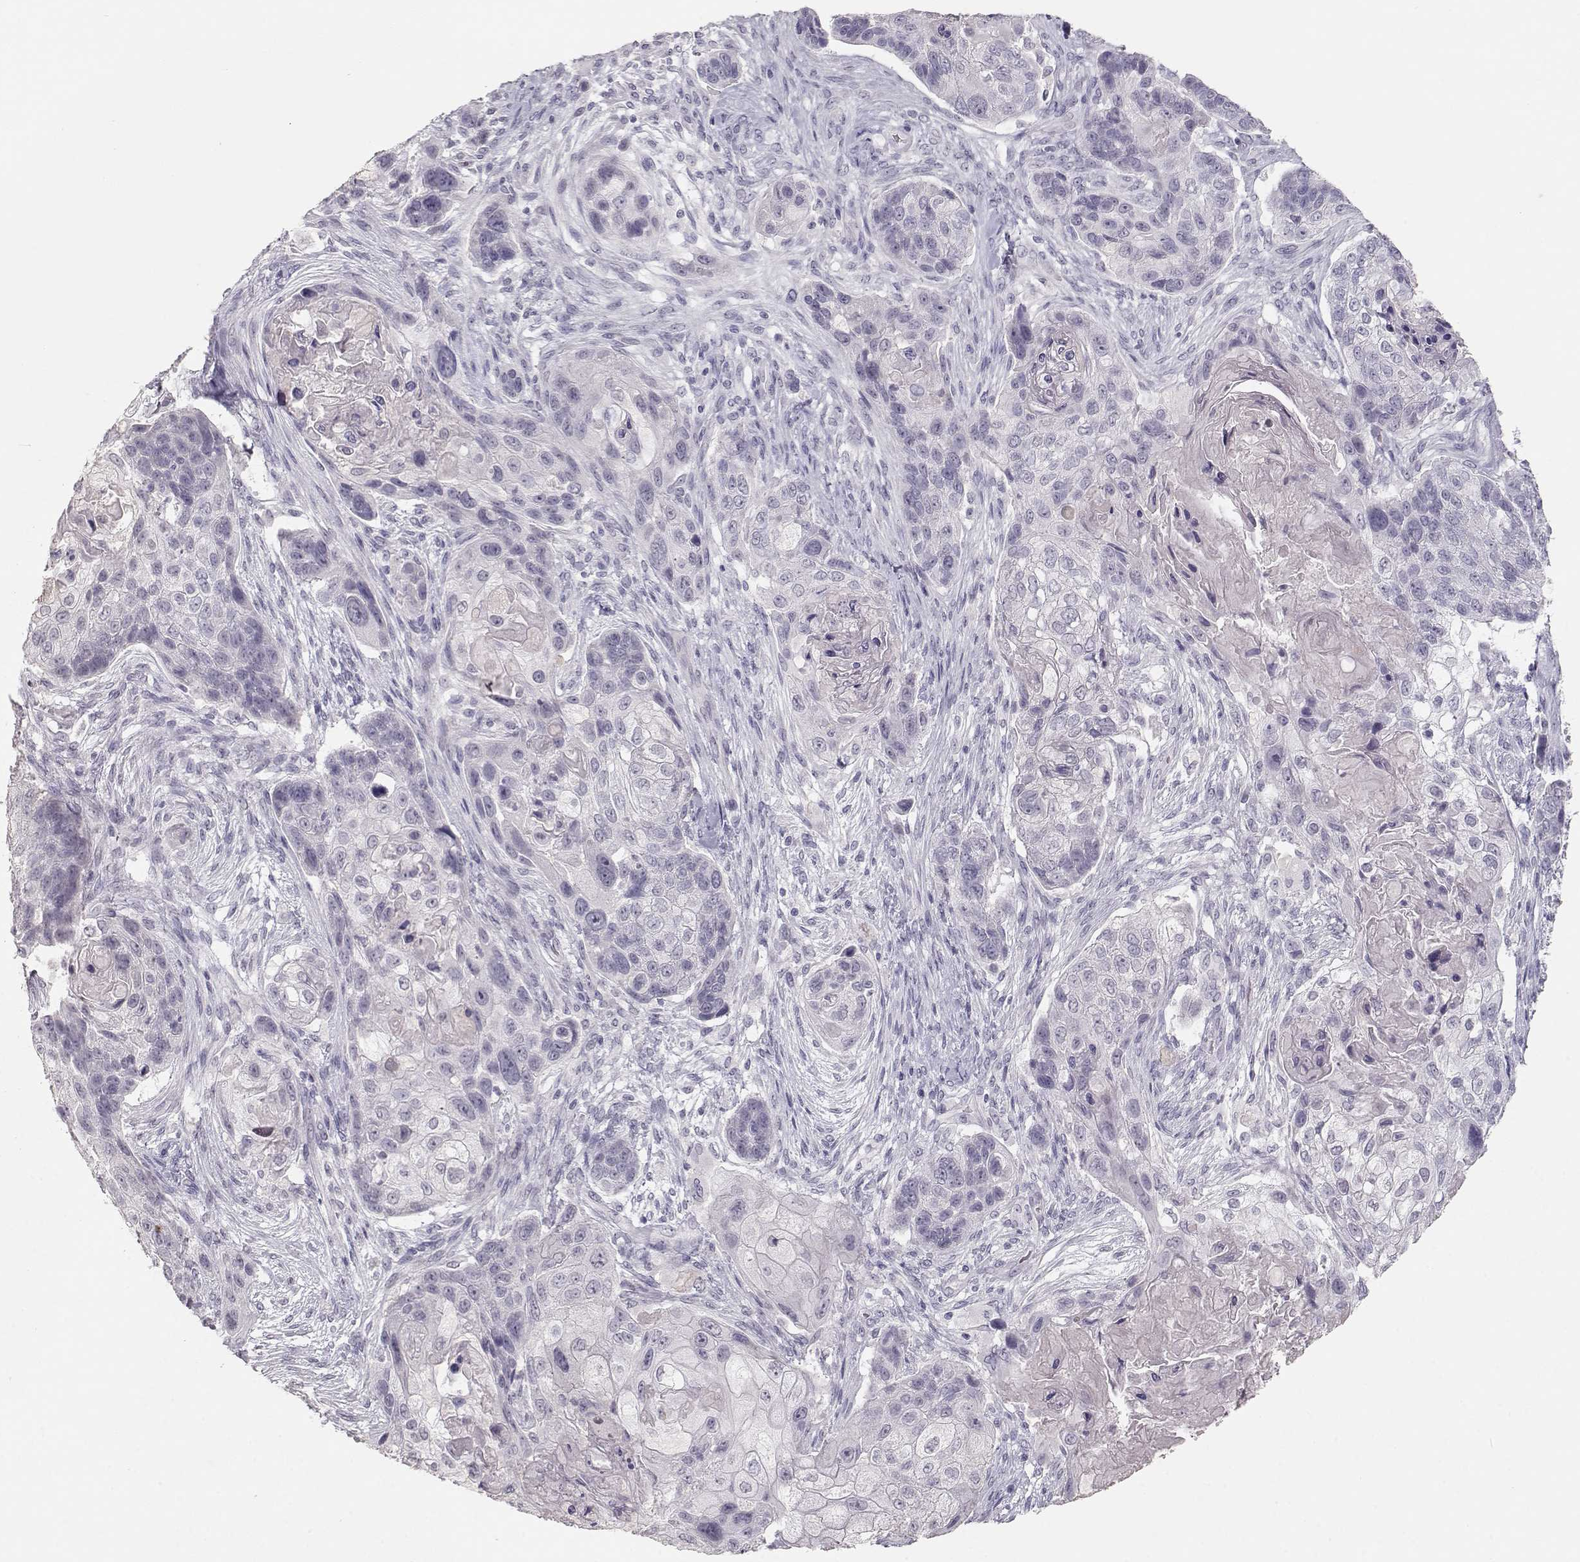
{"staining": {"intensity": "negative", "quantity": "none", "location": "none"}, "tissue": "lung cancer", "cell_type": "Tumor cells", "image_type": "cancer", "snomed": [{"axis": "morphology", "description": "Squamous cell carcinoma, NOS"}, {"axis": "topography", "description": "Lung"}], "caption": "Micrograph shows no protein staining in tumor cells of squamous cell carcinoma (lung) tissue.", "gene": "TKTL1", "patient": {"sex": "male", "age": 69}}